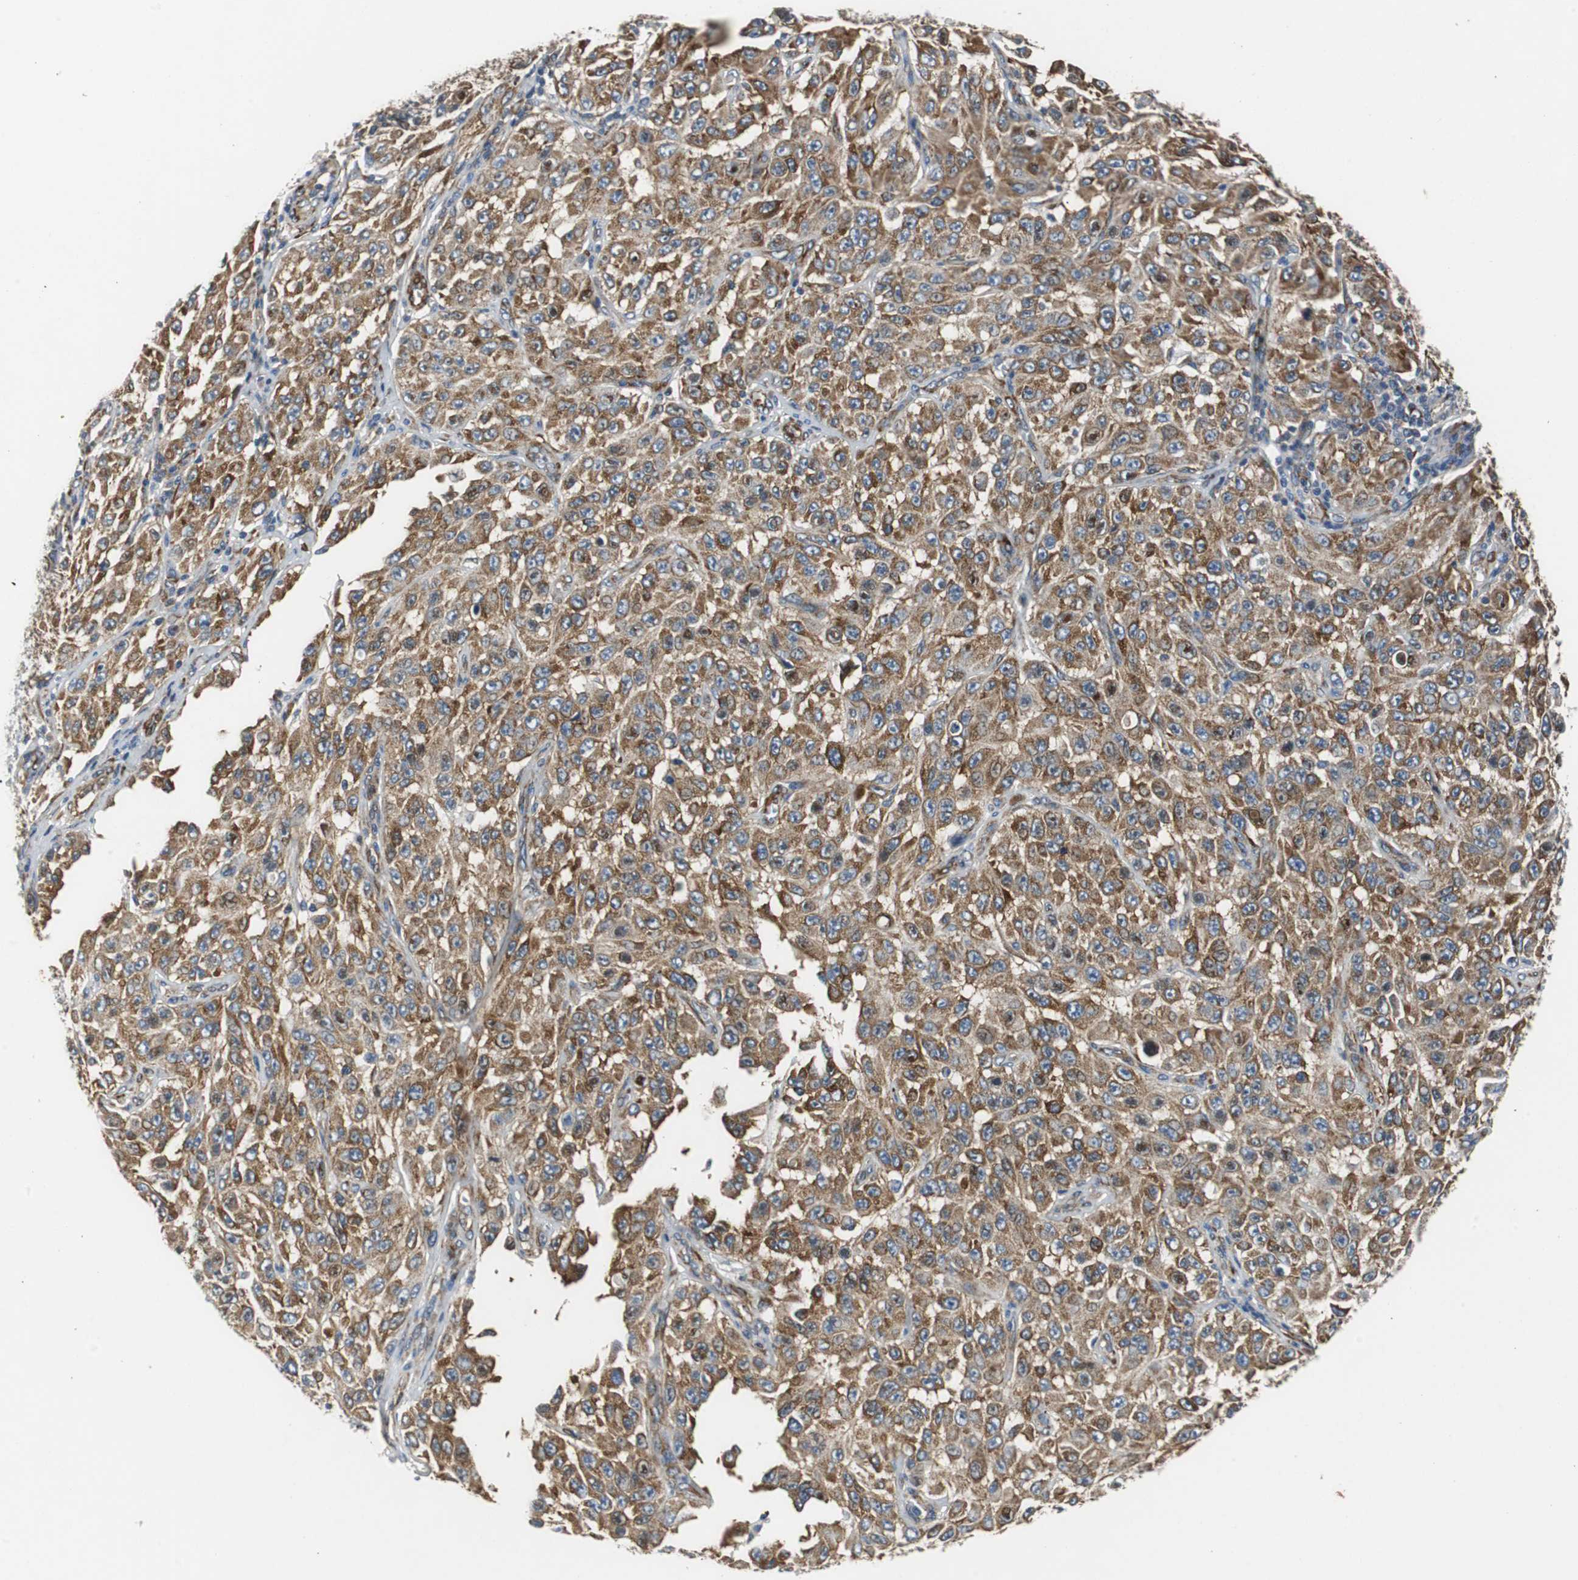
{"staining": {"intensity": "strong", "quantity": ">75%", "location": "cytoplasmic/membranous"}, "tissue": "melanoma", "cell_type": "Tumor cells", "image_type": "cancer", "snomed": [{"axis": "morphology", "description": "Malignant melanoma, NOS"}, {"axis": "topography", "description": "Skin"}], "caption": "Tumor cells demonstrate high levels of strong cytoplasmic/membranous positivity in approximately >75% of cells in melanoma.", "gene": "ISCU", "patient": {"sex": "male", "age": 30}}